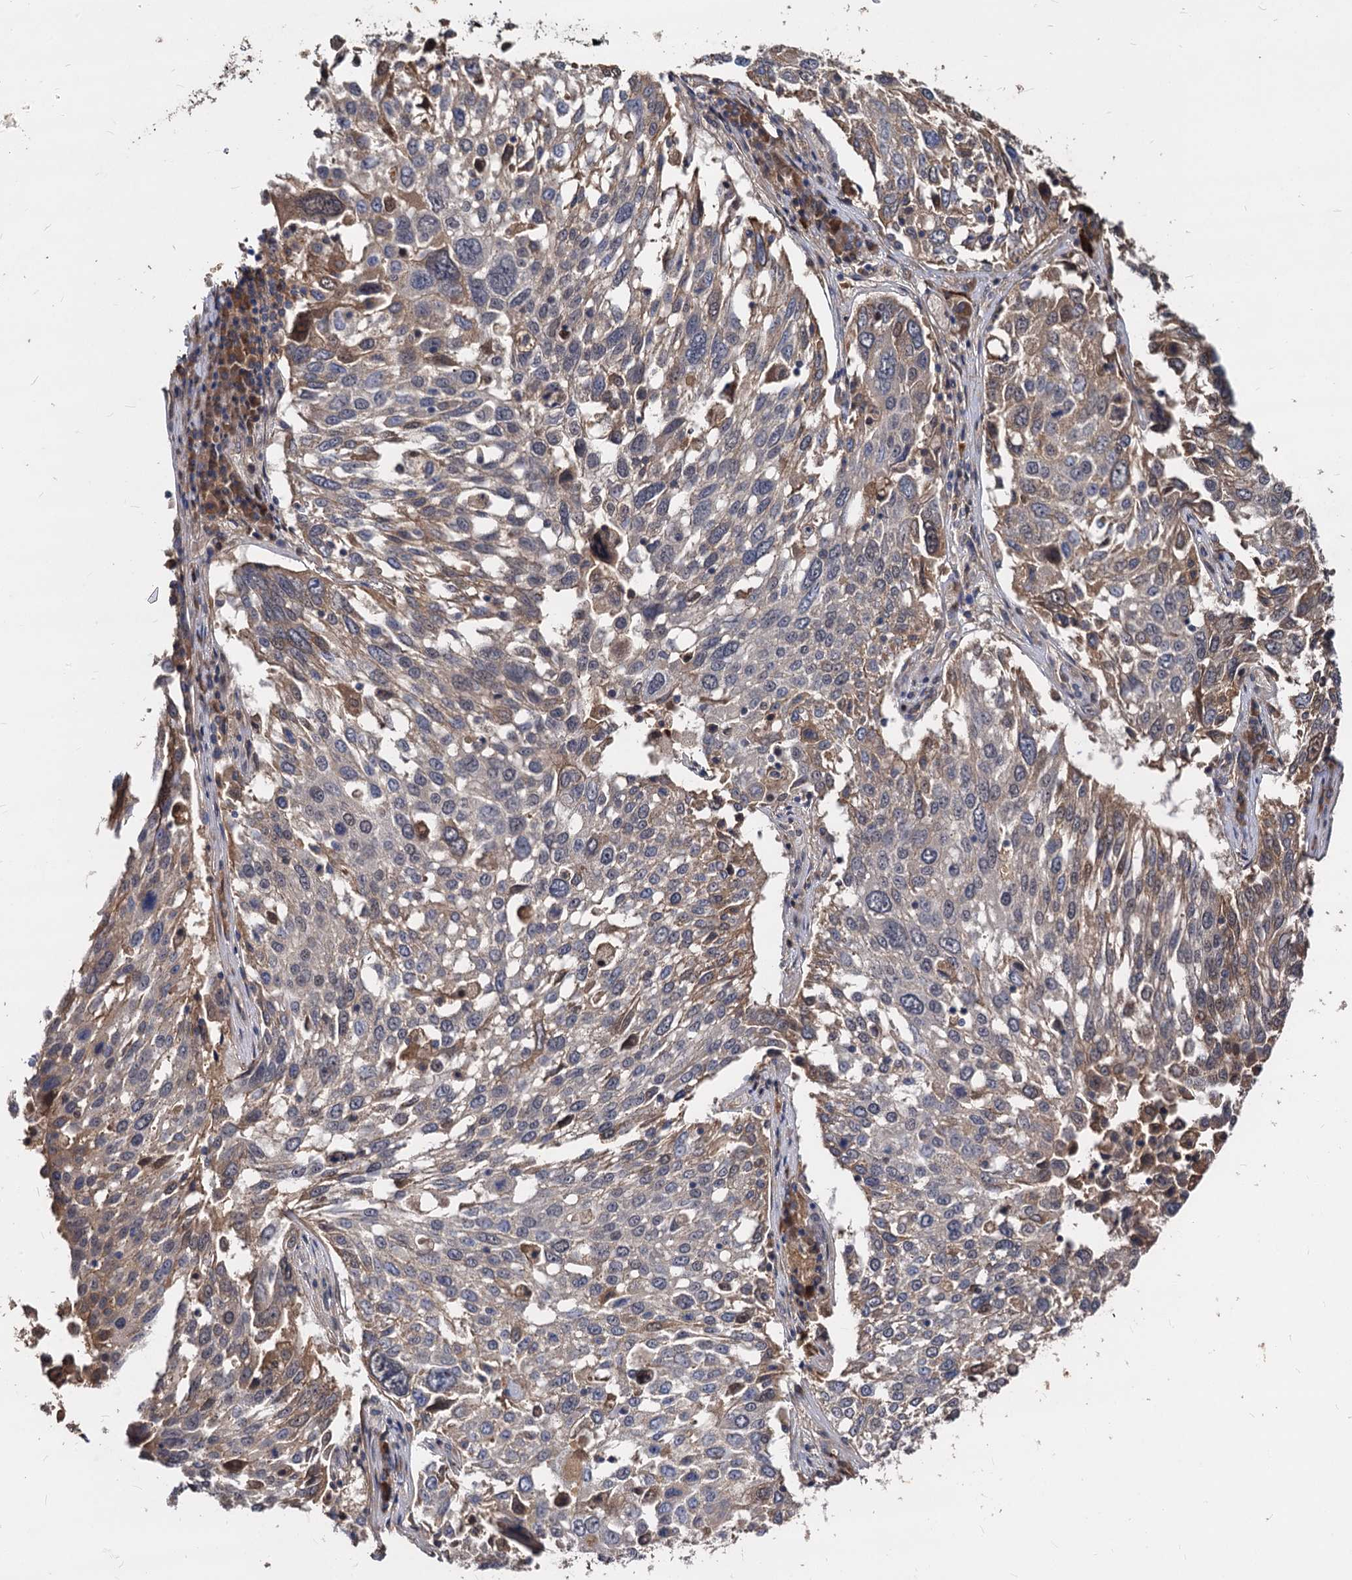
{"staining": {"intensity": "moderate", "quantity": "25%-75%", "location": "cytoplasmic/membranous"}, "tissue": "lung cancer", "cell_type": "Tumor cells", "image_type": "cancer", "snomed": [{"axis": "morphology", "description": "Squamous cell carcinoma, NOS"}, {"axis": "topography", "description": "Lung"}], "caption": "Protein staining reveals moderate cytoplasmic/membranous expression in approximately 25%-75% of tumor cells in lung squamous cell carcinoma.", "gene": "CCDC184", "patient": {"sex": "male", "age": 65}}